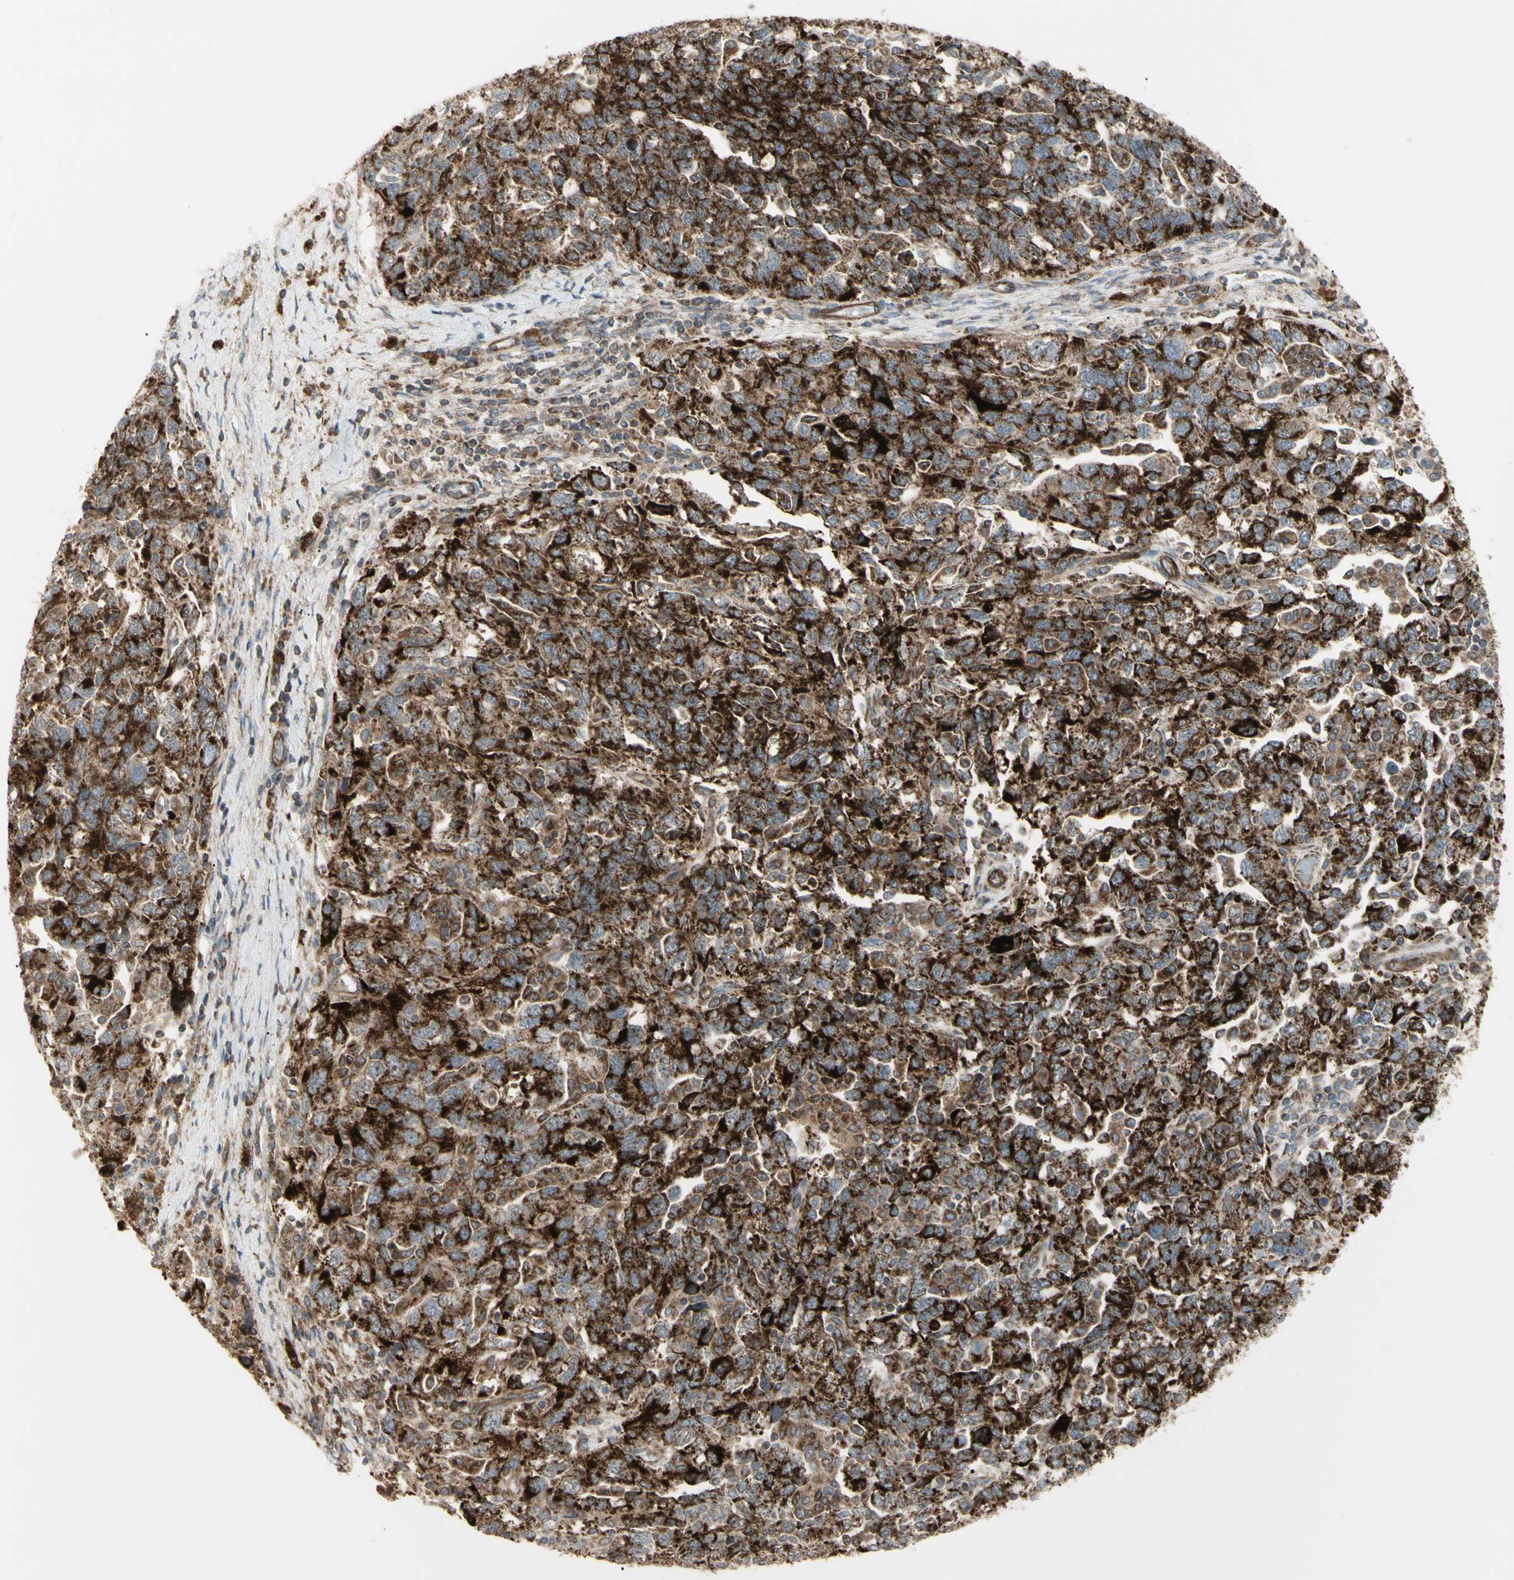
{"staining": {"intensity": "strong", "quantity": ">75%", "location": "cytoplasmic/membranous"}, "tissue": "ovarian cancer", "cell_type": "Tumor cells", "image_type": "cancer", "snomed": [{"axis": "morphology", "description": "Carcinoma, NOS"}, {"axis": "morphology", "description": "Cystadenocarcinoma, serous, NOS"}, {"axis": "topography", "description": "Ovary"}], "caption": "Protein expression analysis of human carcinoma (ovarian) reveals strong cytoplasmic/membranous positivity in approximately >75% of tumor cells. The protein of interest is stained brown, and the nuclei are stained in blue (DAB IHC with brightfield microscopy, high magnification).", "gene": "CYB5R1", "patient": {"sex": "female", "age": 69}}